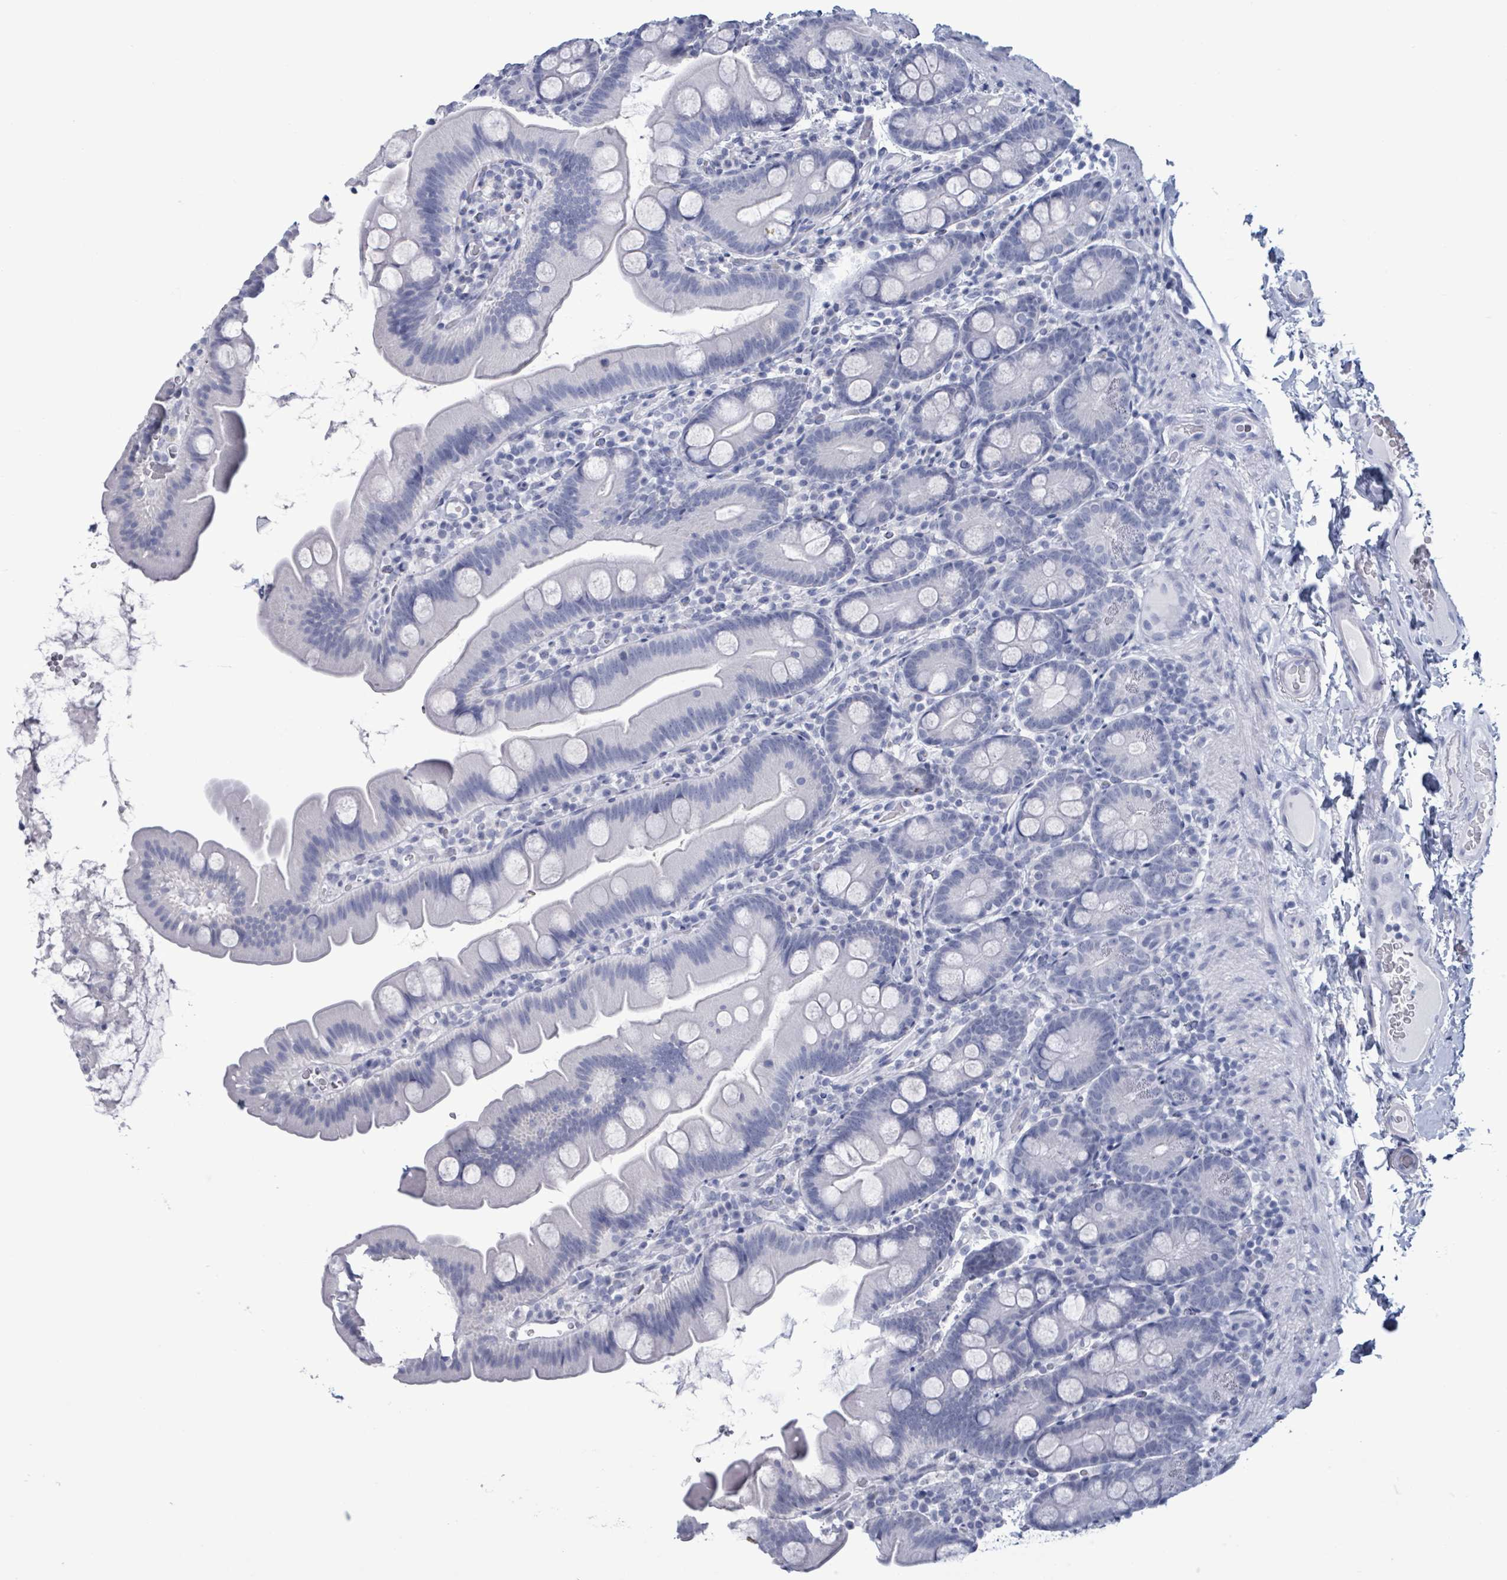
{"staining": {"intensity": "negative", "quantity": "none", "location": "none"}, "tissue": "small intestine", "cell_type": "Glandular cells", "image_type": "normal", "snomed": [{"axis": "morphology", "description": "Normal tissue, NOS"}, {"axis": "topography", "description": "Small intestine"}], "caption": "DAB (3,3'-diaminobenzidine) immunohistochemical staining of benign small intestine displays no significant expression in glandular cells.", "gene": "NKX2", "patient": {"sex": "female", "age": 68}}